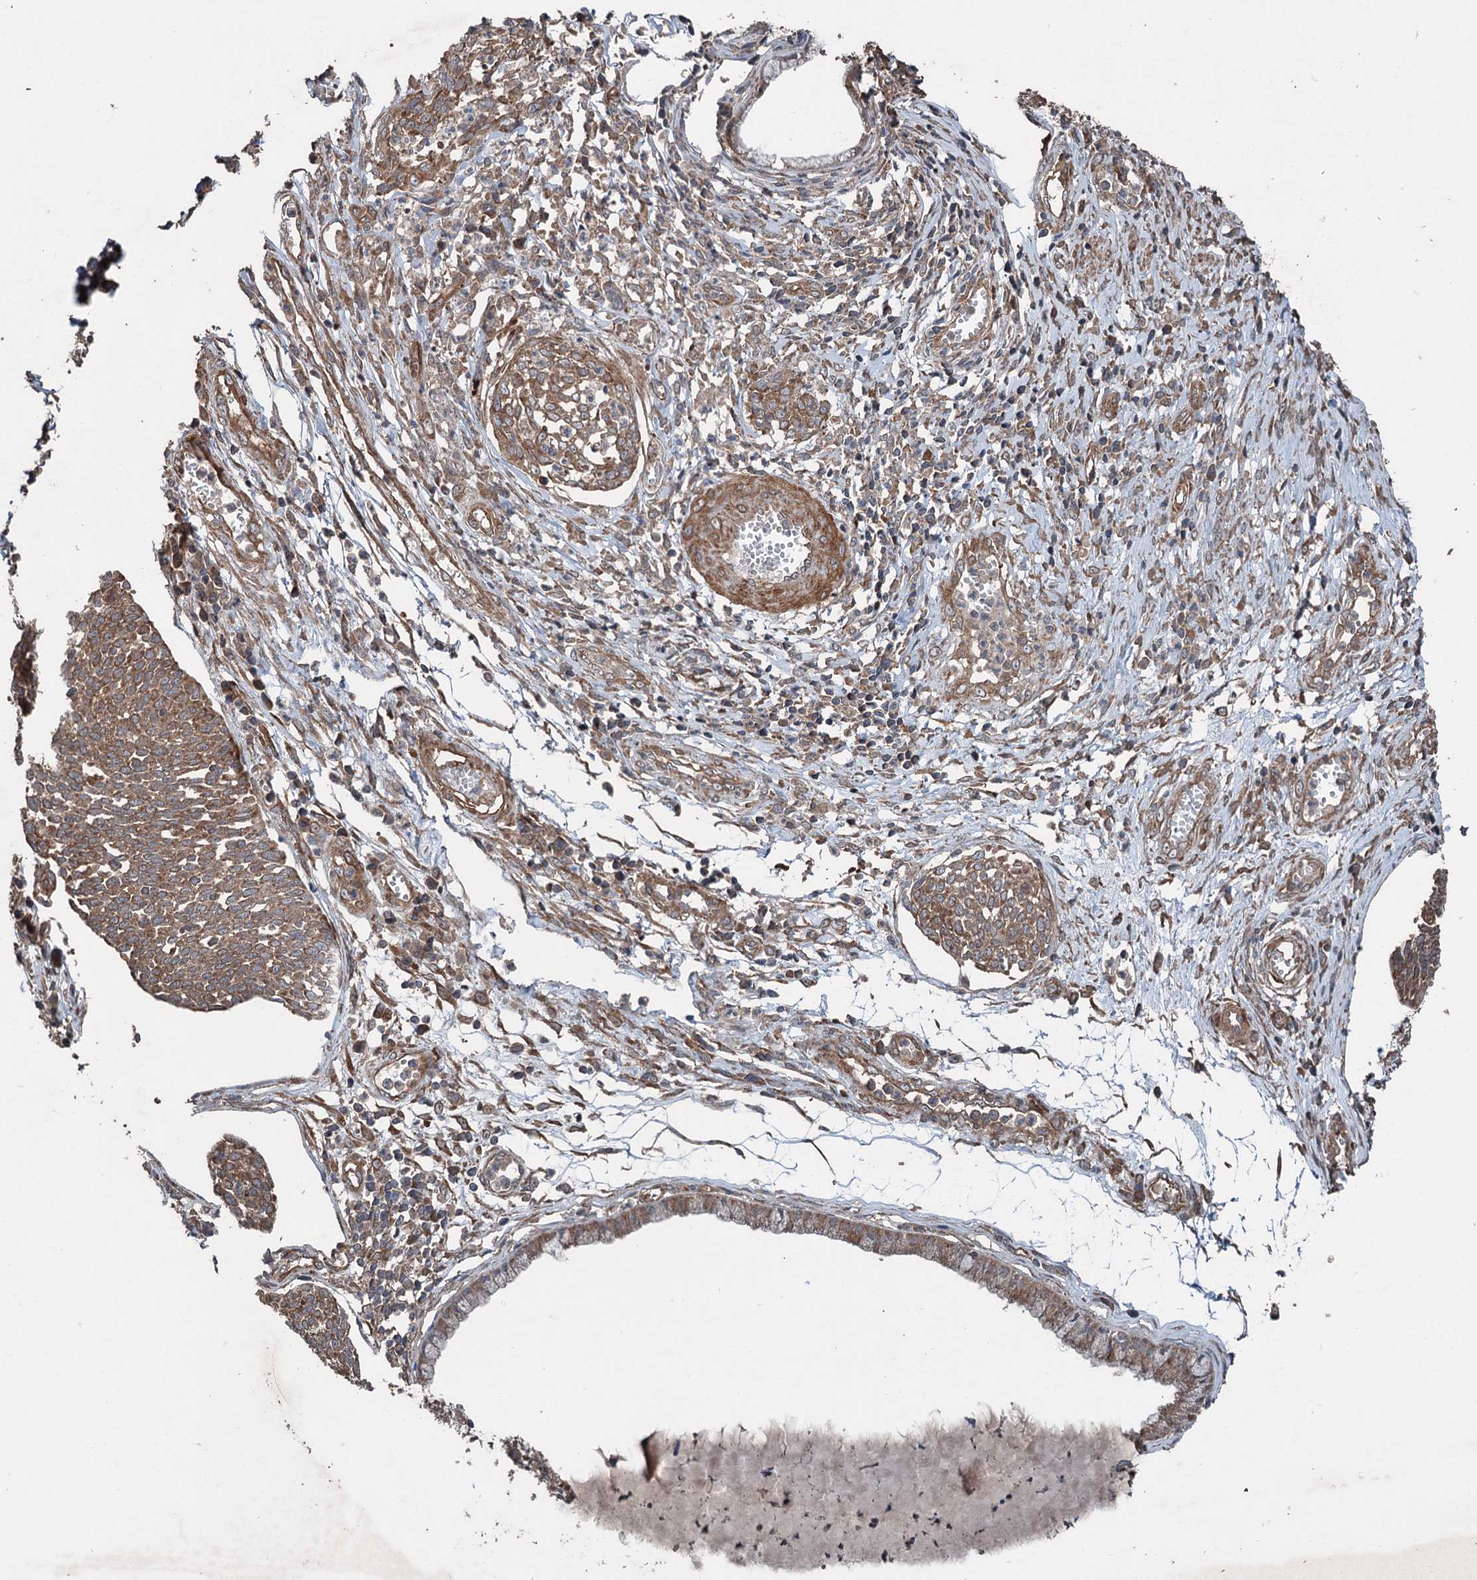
{"staining": {"intensity": "moderate", "quantity": ">75%", "location": "cytoplasmic/membranous"}, "tissue": "cervical cancer", "cell_type": "Tumor cells", "image_type": "cancer", "snomed": [{"axis": "morphology", "description": "Squamous cell carcinoma, NOS"}, {"axis": "topography", "description": "Cervix"}], "caption": "A histopathology image of human cervical squamous cell carcinoma stained for a protein demonstrates moderate cytoplasmic/membranous brown staining in tumor cells.", "gene": "RNF214", "patient": {"sex": "female", "age": 34}}